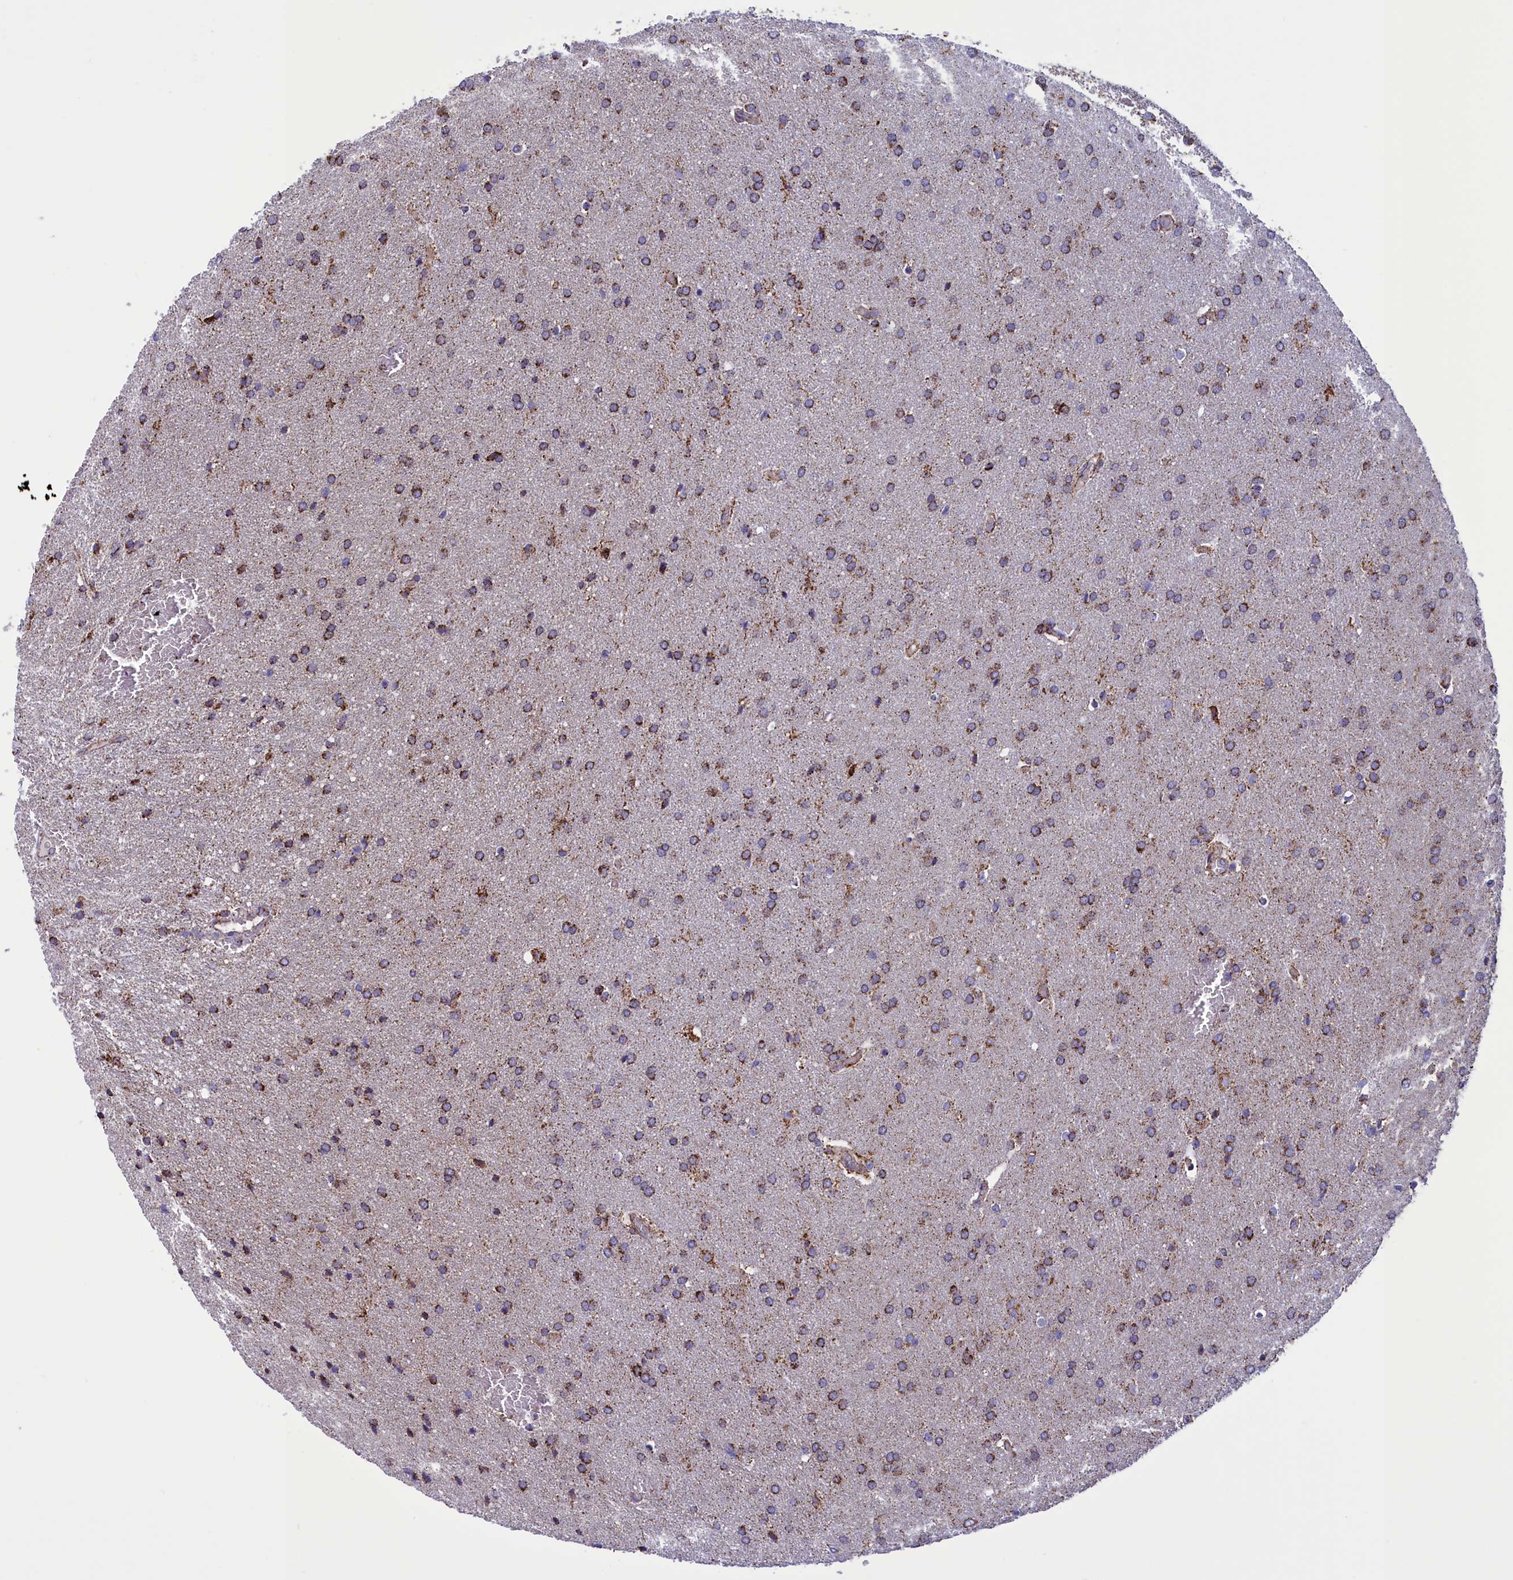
{"staining": {"intensity": "moderate", "quantity": ">75%", "location": "cytoplasmic/membranous"}, "tissue": "glioma", "cell_type": "Tumor cells", "image_type": "cancer", "snomed": [{"axis": "morphology", "description": "Glioma, malignant, Low grade"}, {"axis": "topography", "description": "Brain"}], "caption": "A medium amount of moderate cytoplasmic/membranous expression is seen in about >75% of tumor cells in low-grade glioma (malignant) tissue.", "gene": "ISOC2", "patient": {"sex": "female", "age": 32}}